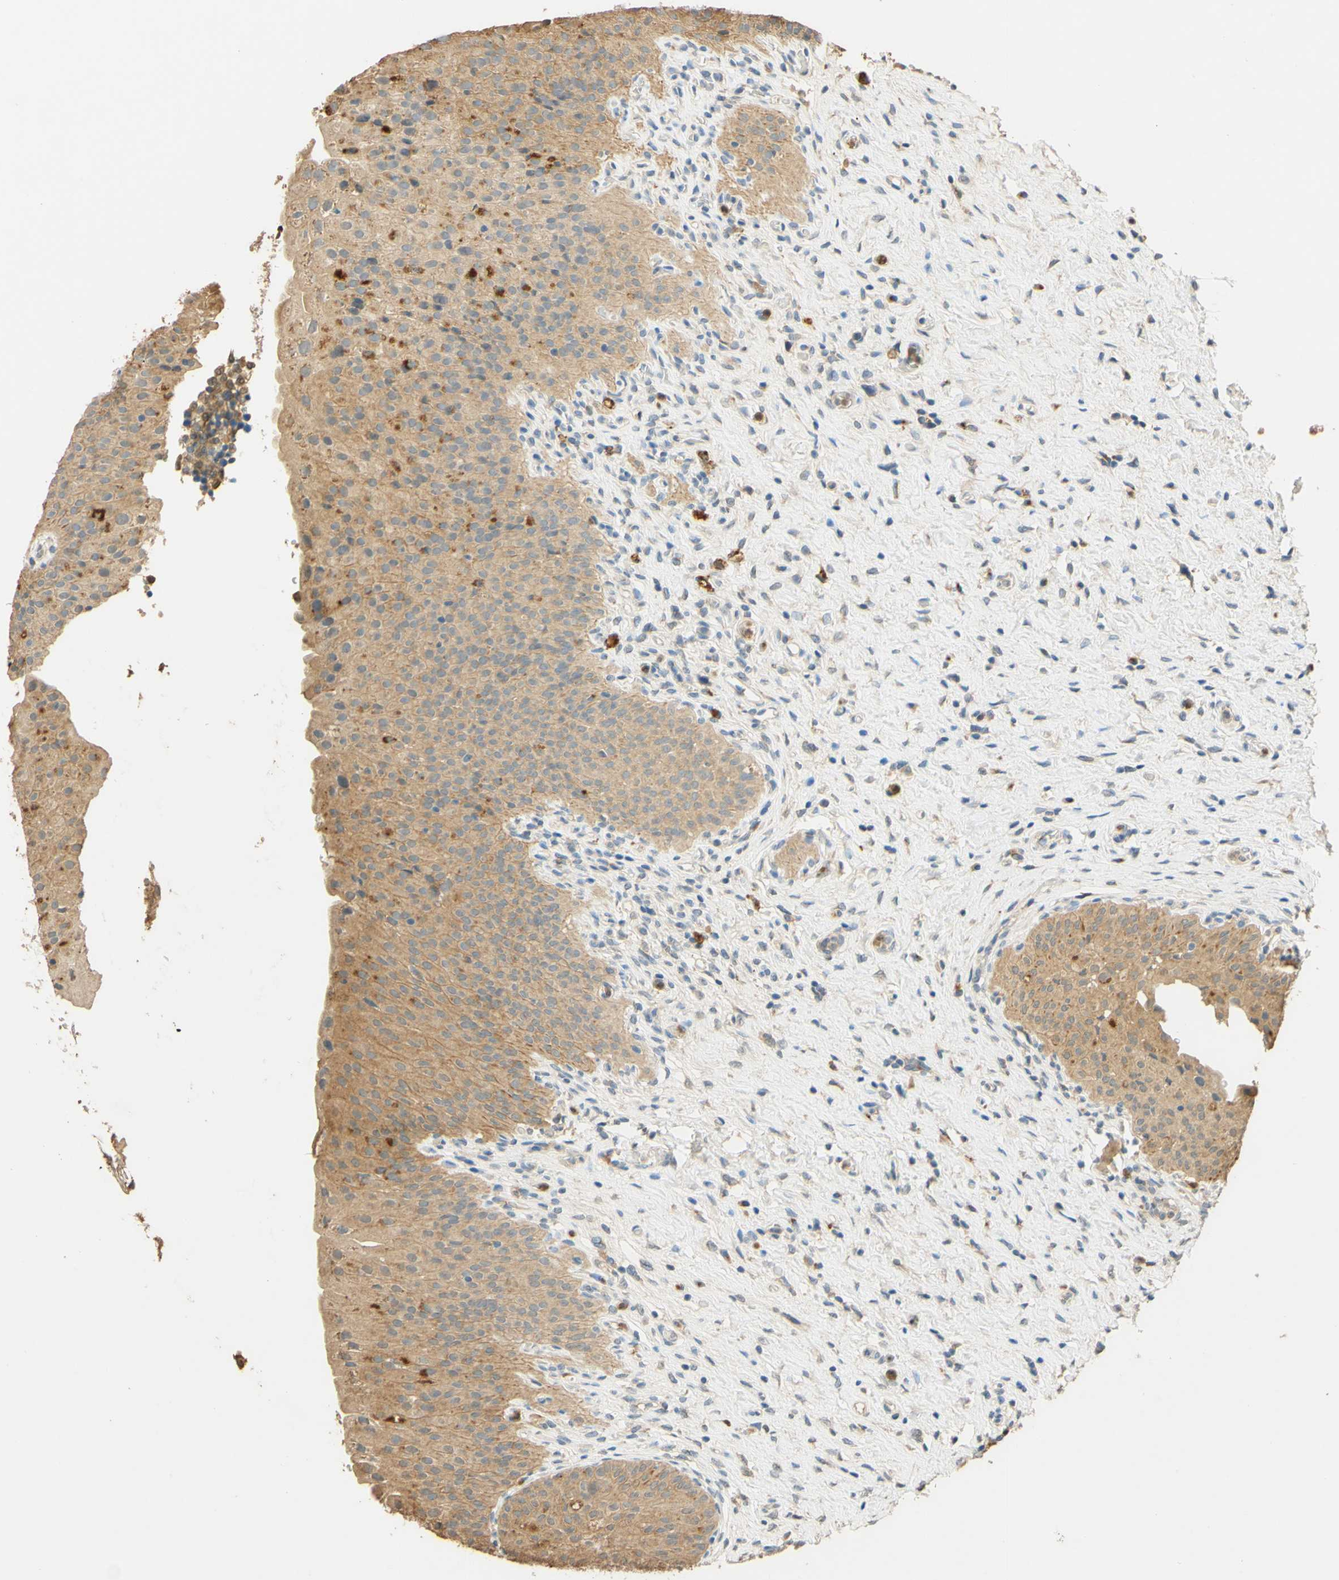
{"staining": {"intensity": "moderate", "quantity": ">75%", "location": "cytoplasmic/membranous"}, "tissue": "urinary bladder", "cell_type": "Urothelial cells", "image_type": "normal", "snomed": [{"axis": "morphology", "description": "Normal tissue, NOS"}, {"axis": "morphology", "description": "Urothelial carcinoma, High grade"}, {"axis": "topography", "description": "Urinary bladder"}], "caption": "Protein analysis of unremarkable urinary bladder displays moderate cytoplasmic/membranous staining in about >75% of urothelial cells.", "gene": "ENTREP2", "patient": {"sex": "male", "age": 46}}